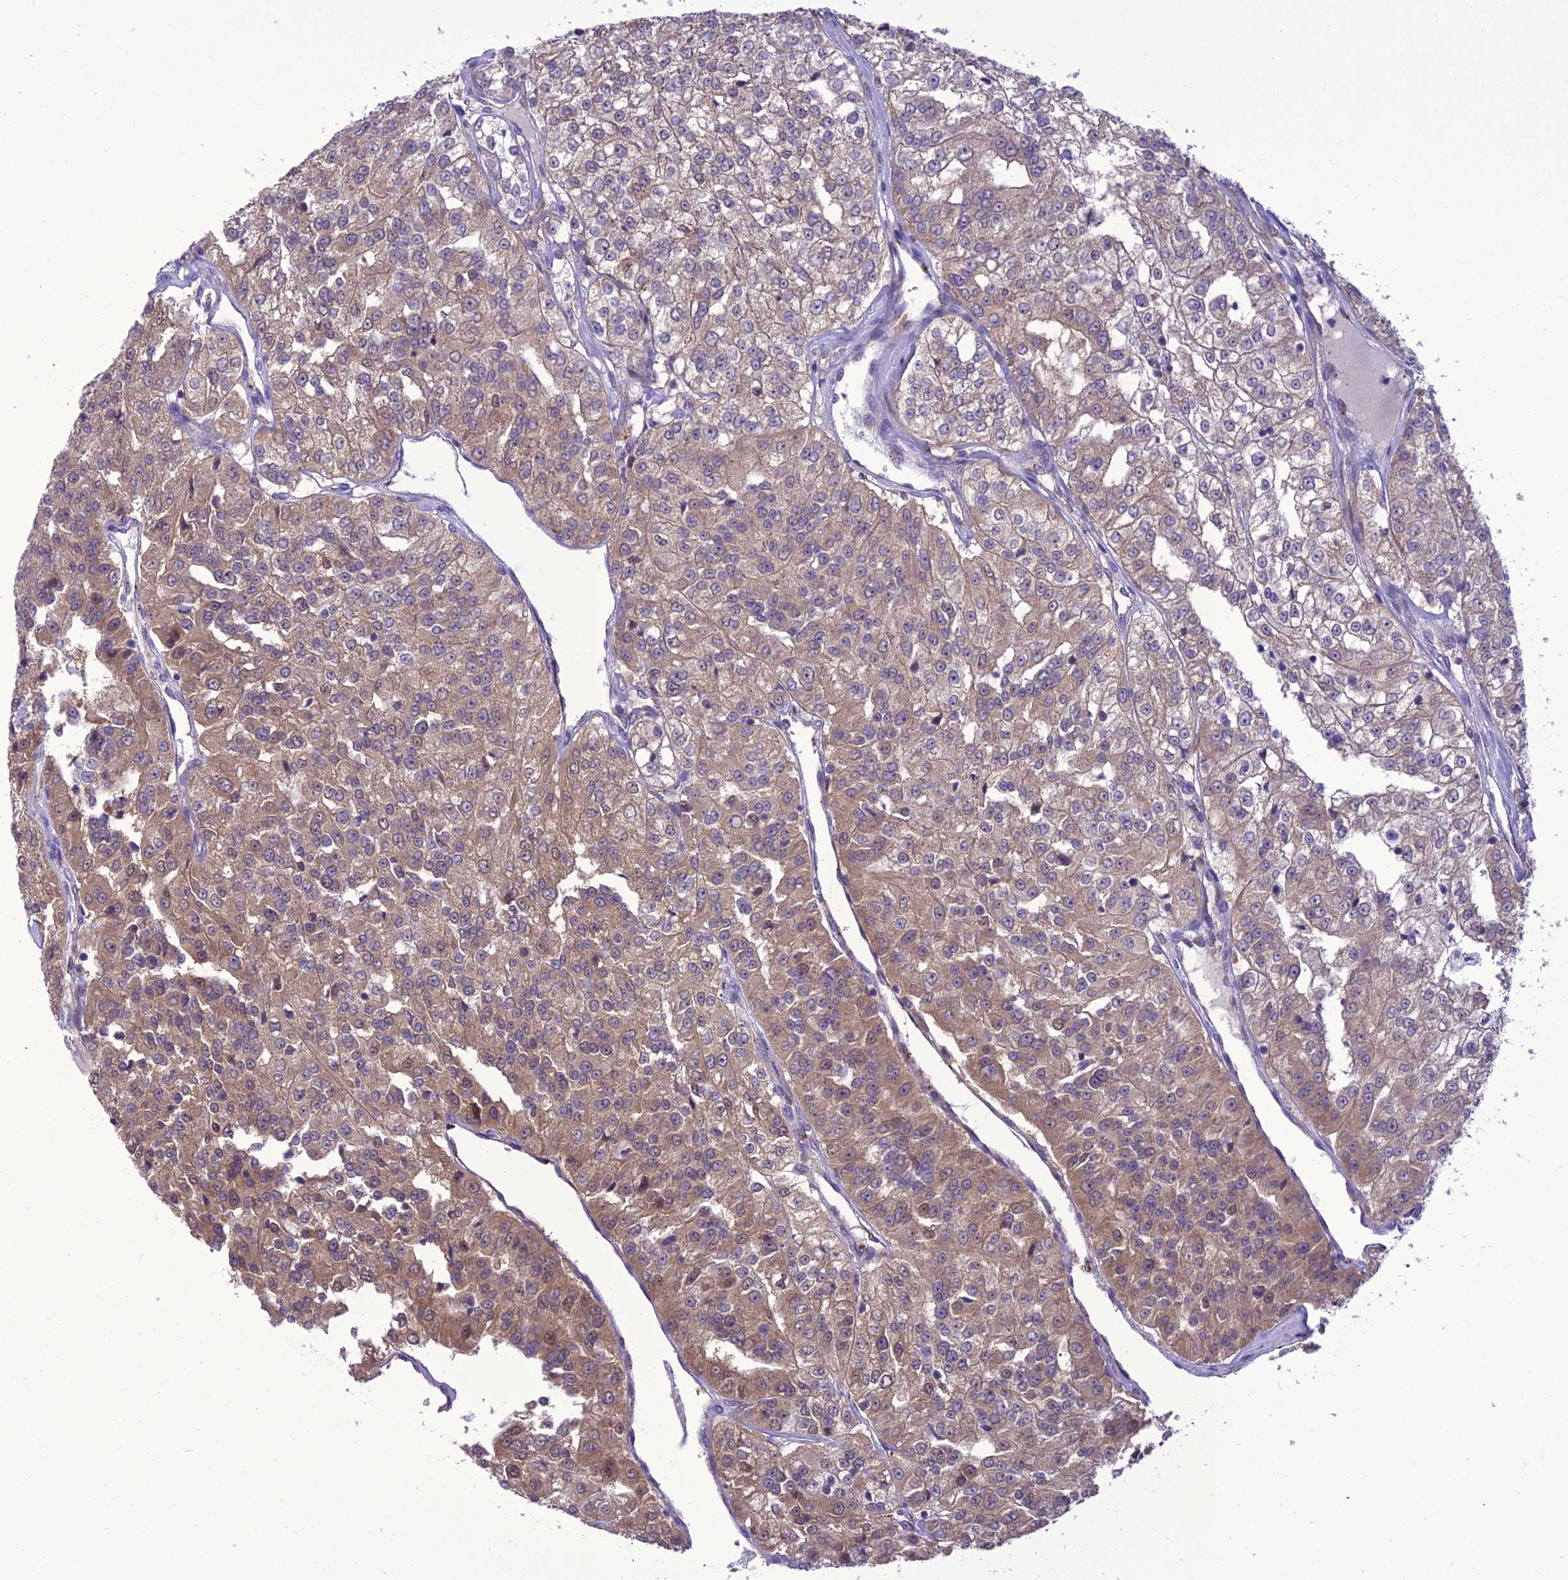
{"staining": {"intensity": "moderate", "quantity": ">75%", "location": "cytoplasmic/membranous"}, "tissue": "renal cancer", "cell_type": "Tumor cells", "image_type": "cancer", "snomed": [{"axis": "morphology", "description": "Adenocarcinoma, NOS"}, {"axis": "topography", "description": "Kidney"}], "caption": "Renal cancer stained with immunohistochemistry (IHC) demonstrates moderate cytoplasmic/membranous positivity in about >75% of tumor cells. Immunohistochemistry (ihc) stains the protein of interest in brown and the nuclei are stained blue.", "gene": "BORCS6", "patient": {"sex": "female", "age": 63}}